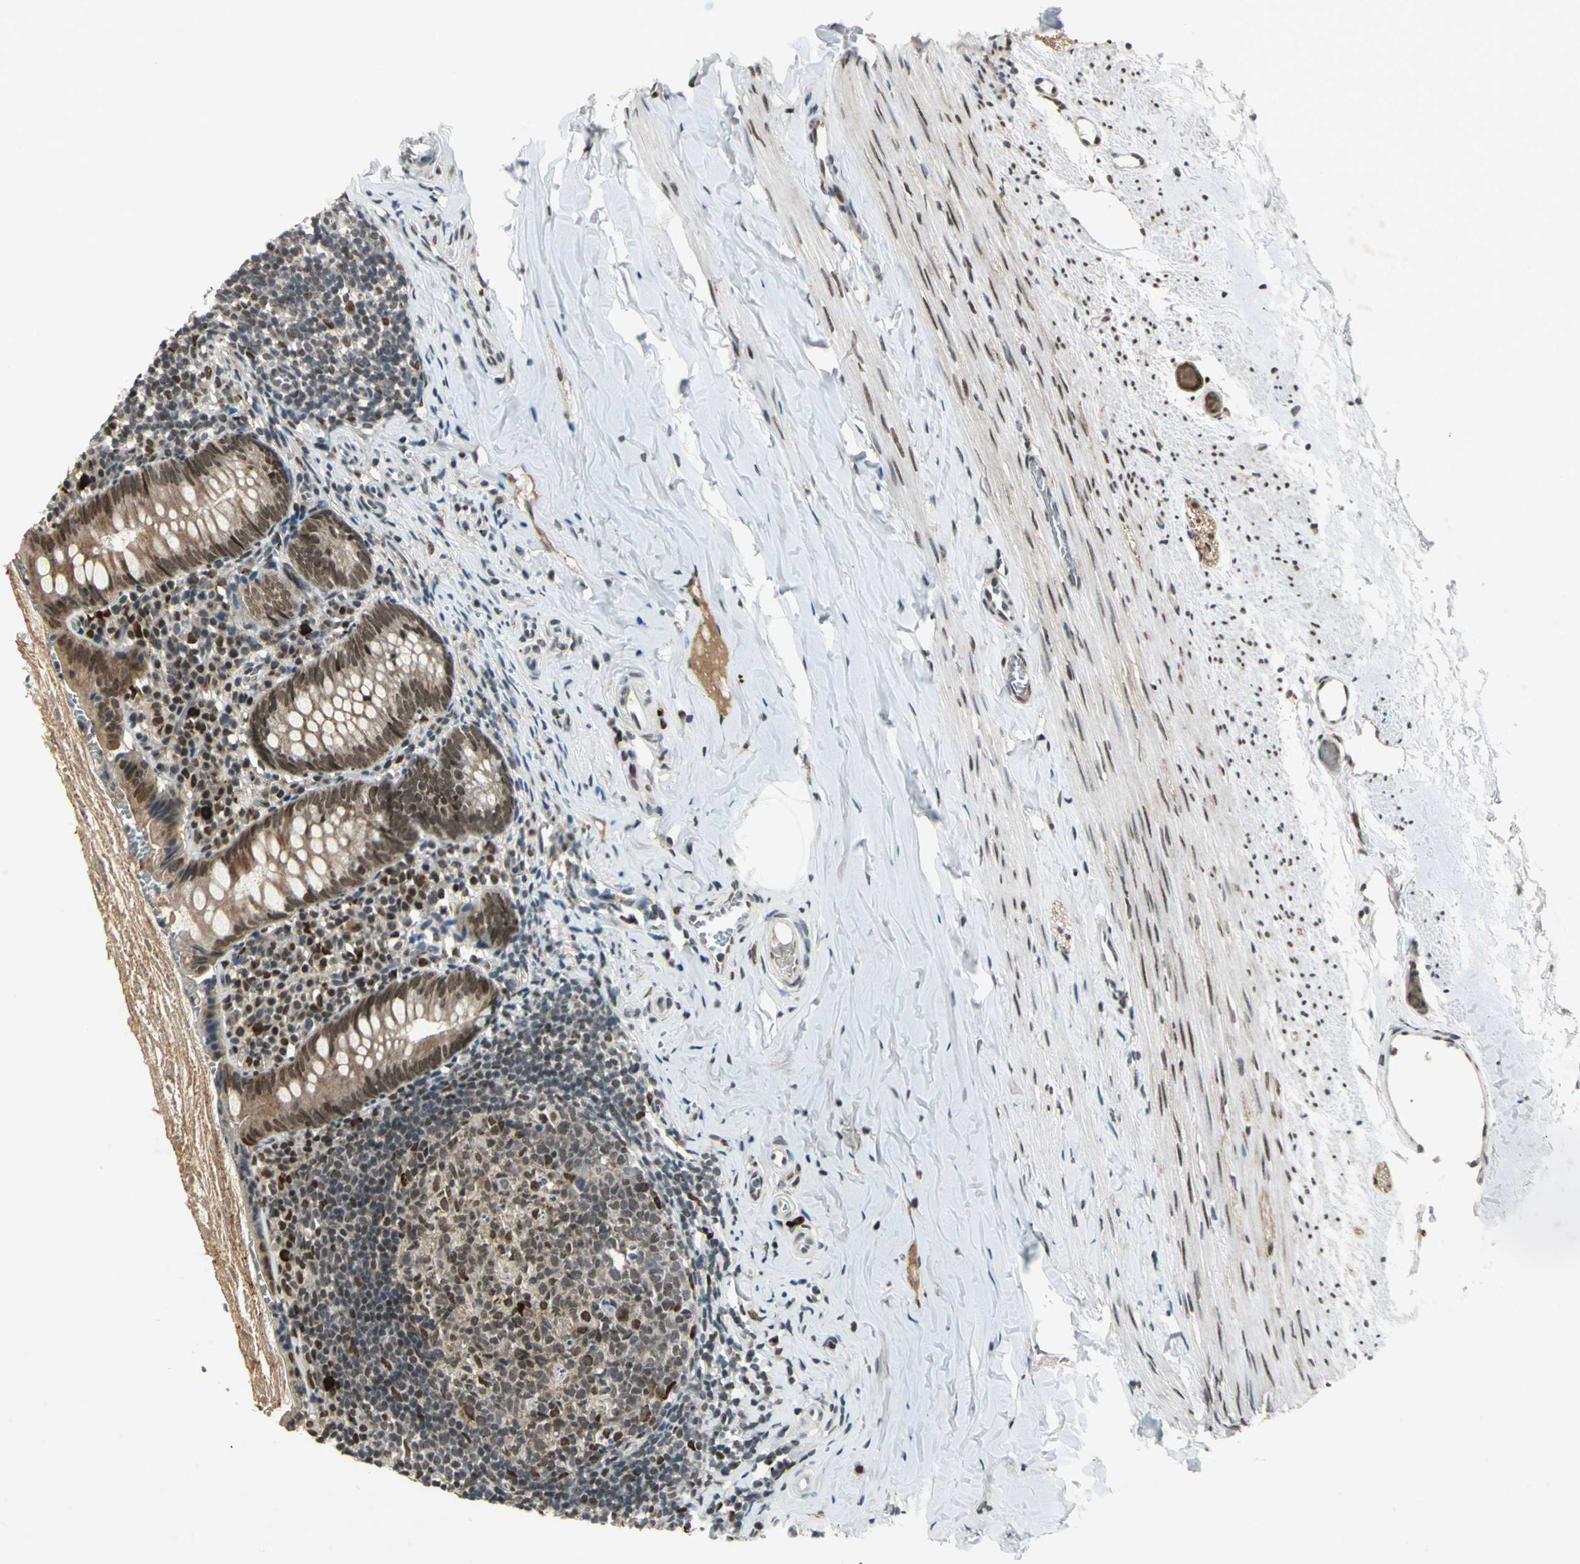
{"staining": {"intensity": "moderate", "quantity": ">75%", "location": "cytoplasmic/membranous,nuclear"}, "tissue": "appendix", "cell_type": "Glandular cells", "image_type": "normal", "snomed": [{"axis": "morphology", "description": "Normal tissue, NOS"}, {"axis": "topography", "description": "Appendix"}], "caption": "Moderate cytoplasmic/membranous,nuclear staining for a protein is identified in about >75% of glandular cells of normal appendix using immunohistochemistry.", "gene": "RAD17", "patient": {"sex": "female", "age": 10}}